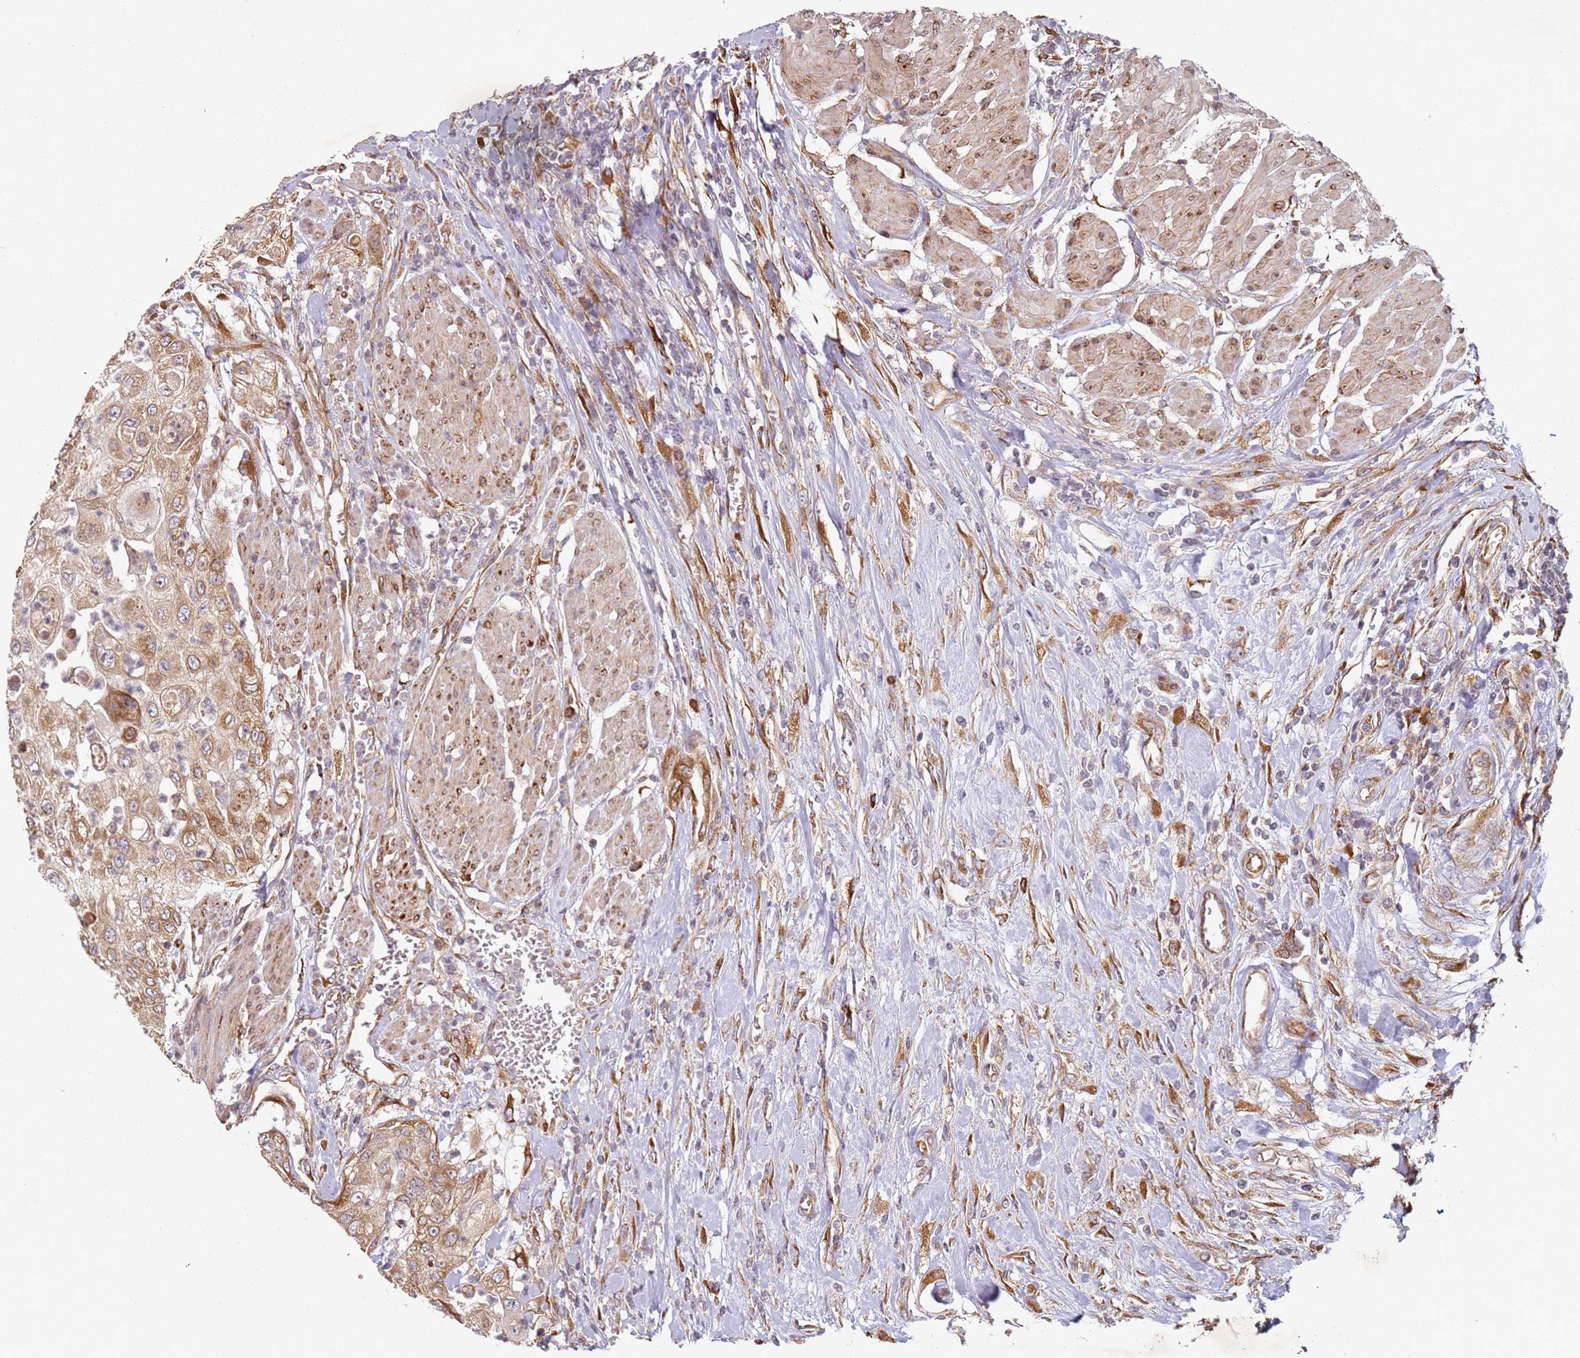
{"staining": {"intensity": "moderate", "quantity": ">75%", "location": "cytoplasmic/membranous"}, "tissue": "urothelial cancer", "cell_type": "Tumor cells", "image_type": "cancer", "snomed": [{"axis": "morphology", "description": "Urothelial carcinoma, High grade"}, {"axis": "topography", "description": "Urinary bladder"}], "caption": "There is medium levels of moderate cytoplasmic/membranous staining in tumor cells of high-grade urothelial carcinoma, as demonstrated by immunohistochemical staining (brown color).", "gene": "ARFRP1", "patient": {"sex": "female", "age": 79}}